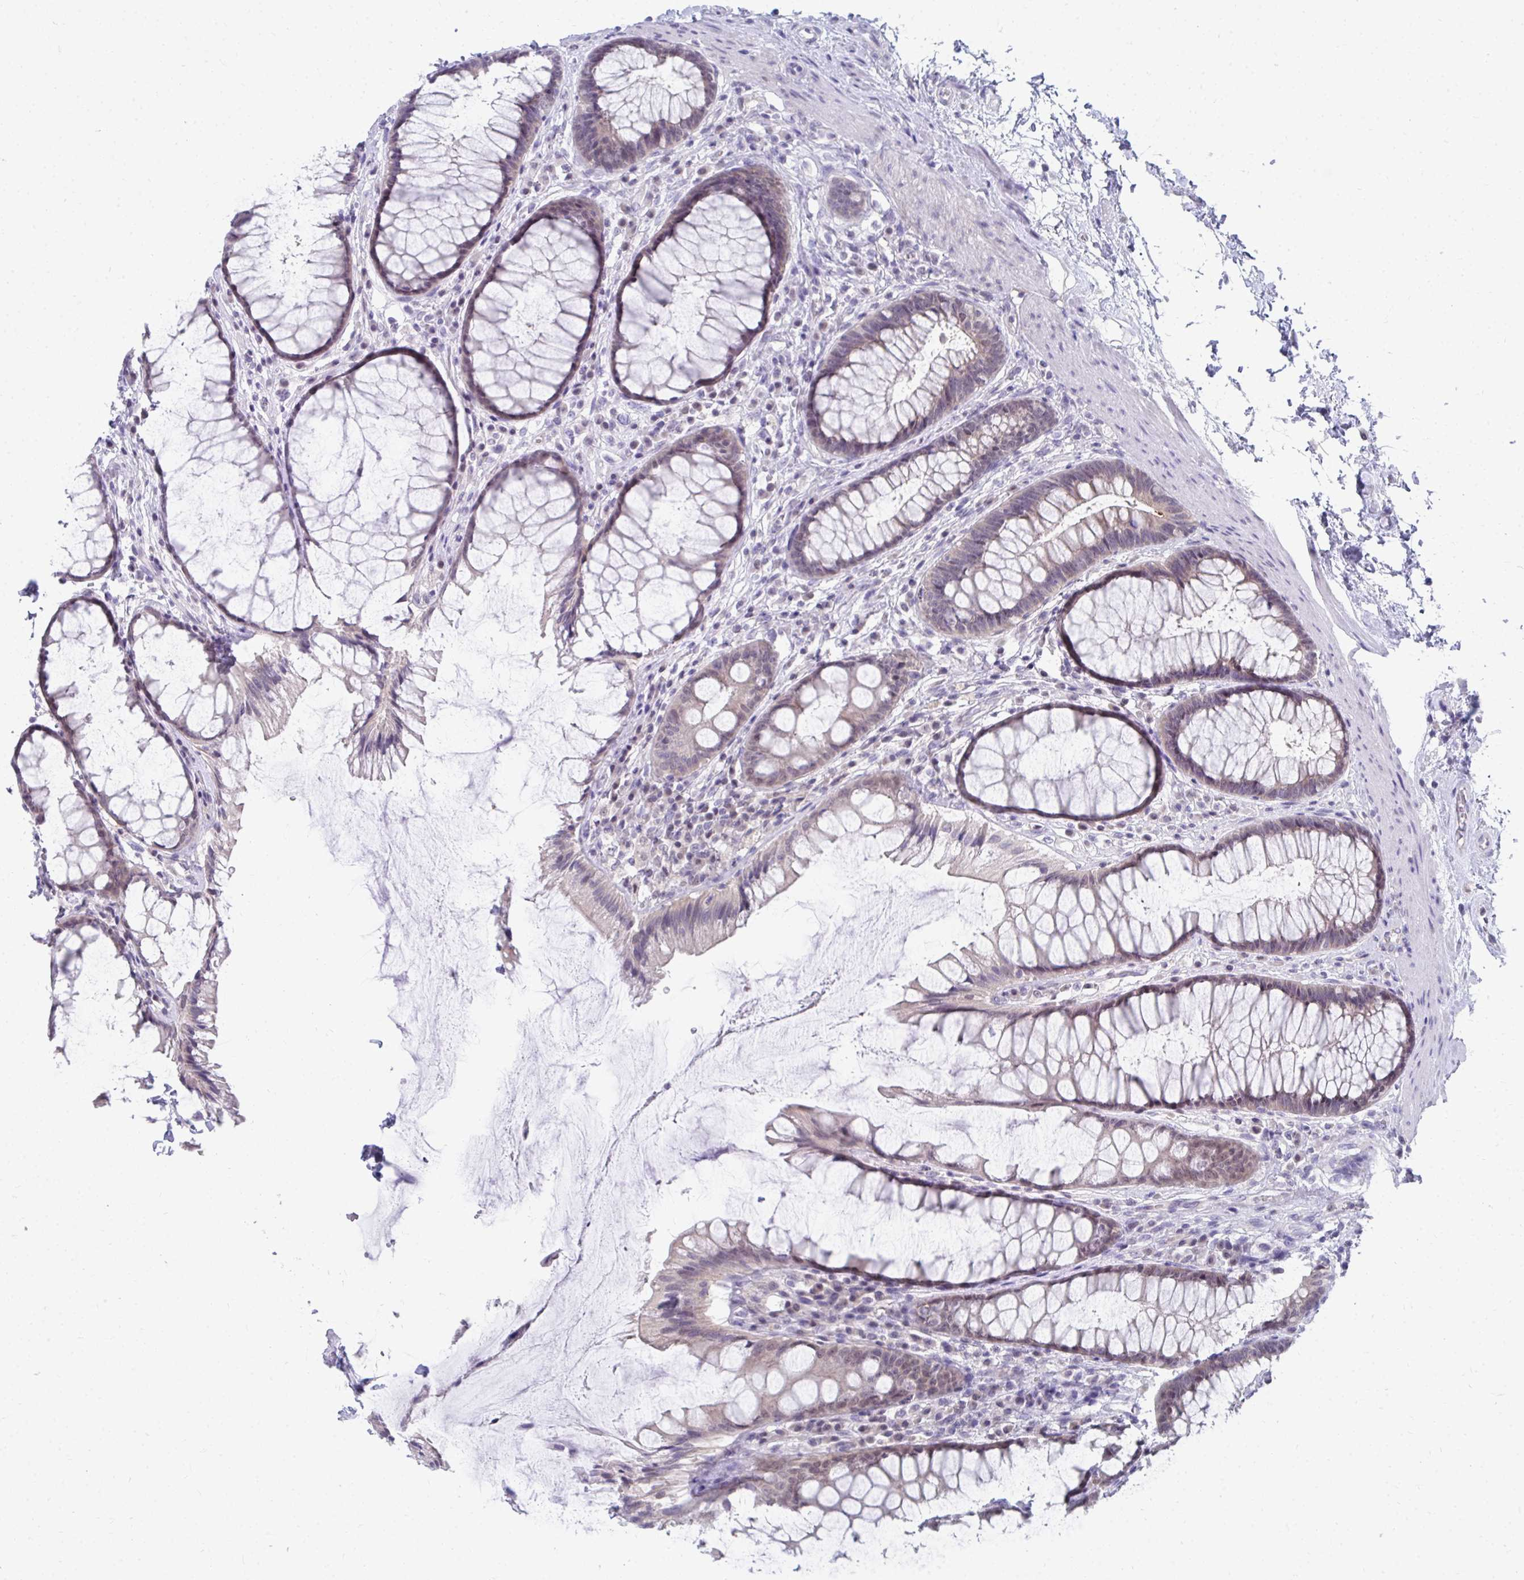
{"staining": {"intensity": "weak", "quantity": "<25%", "location": "cytoplasmic/membranous"}, "tissue": "rectum", "cell_type": "Glandular cells", "image_type": "normal", "snomed": [{"axis": "morphology", "description": "Normal tissue, NOS"}, {"axis": "topography", "description": "Rectum"}], "caption": "Immunohistochemistry (IHC) photomicrograph of unremarkable rectum: human rectum stained with DAB shows no significant protein staining in glandular cells.", "gene": "MROH8", "patient": {"sex": "male", "age": 72}}